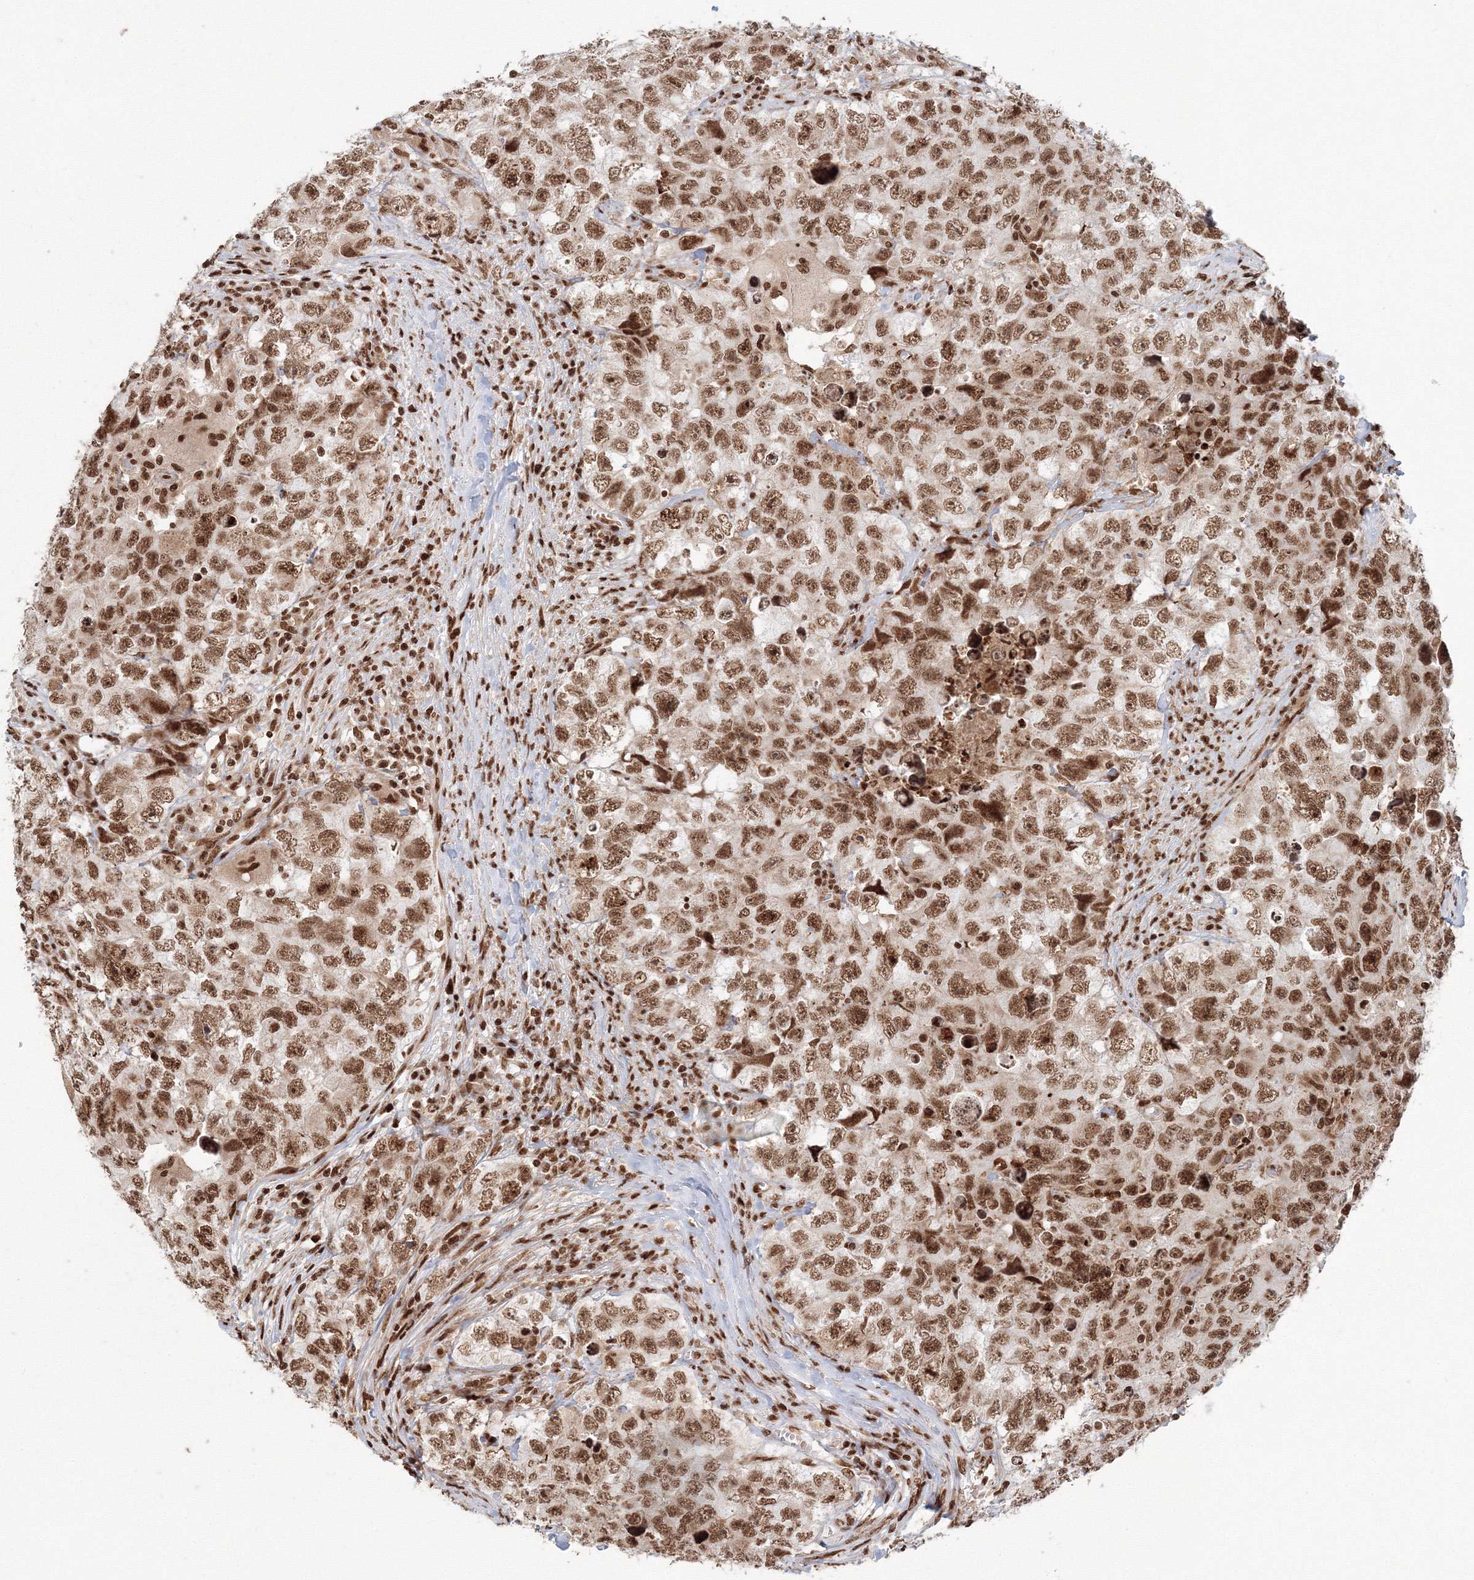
{"staining": {"intensity": "moderate", "quantity": ">75%", "location": "nuclear"}, "tissue": "testis cancer", "cell_type": "Tumor cells", "image_type": "cancer", "snomed": [{"axis": "morphology", "description": "Seminoma, NOS"}, {"axis": "morphology", "description": "Carcinoma, Embryonal, NOS"}, {"axis": "topography", "description": "Testis"}], "caption": "This photomicrograph shows immunohistochemistry (IHC) staining of human testis seminoma, with medium moderate nuclear positivity in about >75% of tumor cells.", "gene": "KIF20A", "patient": {"sex": "male", "age": 43}}